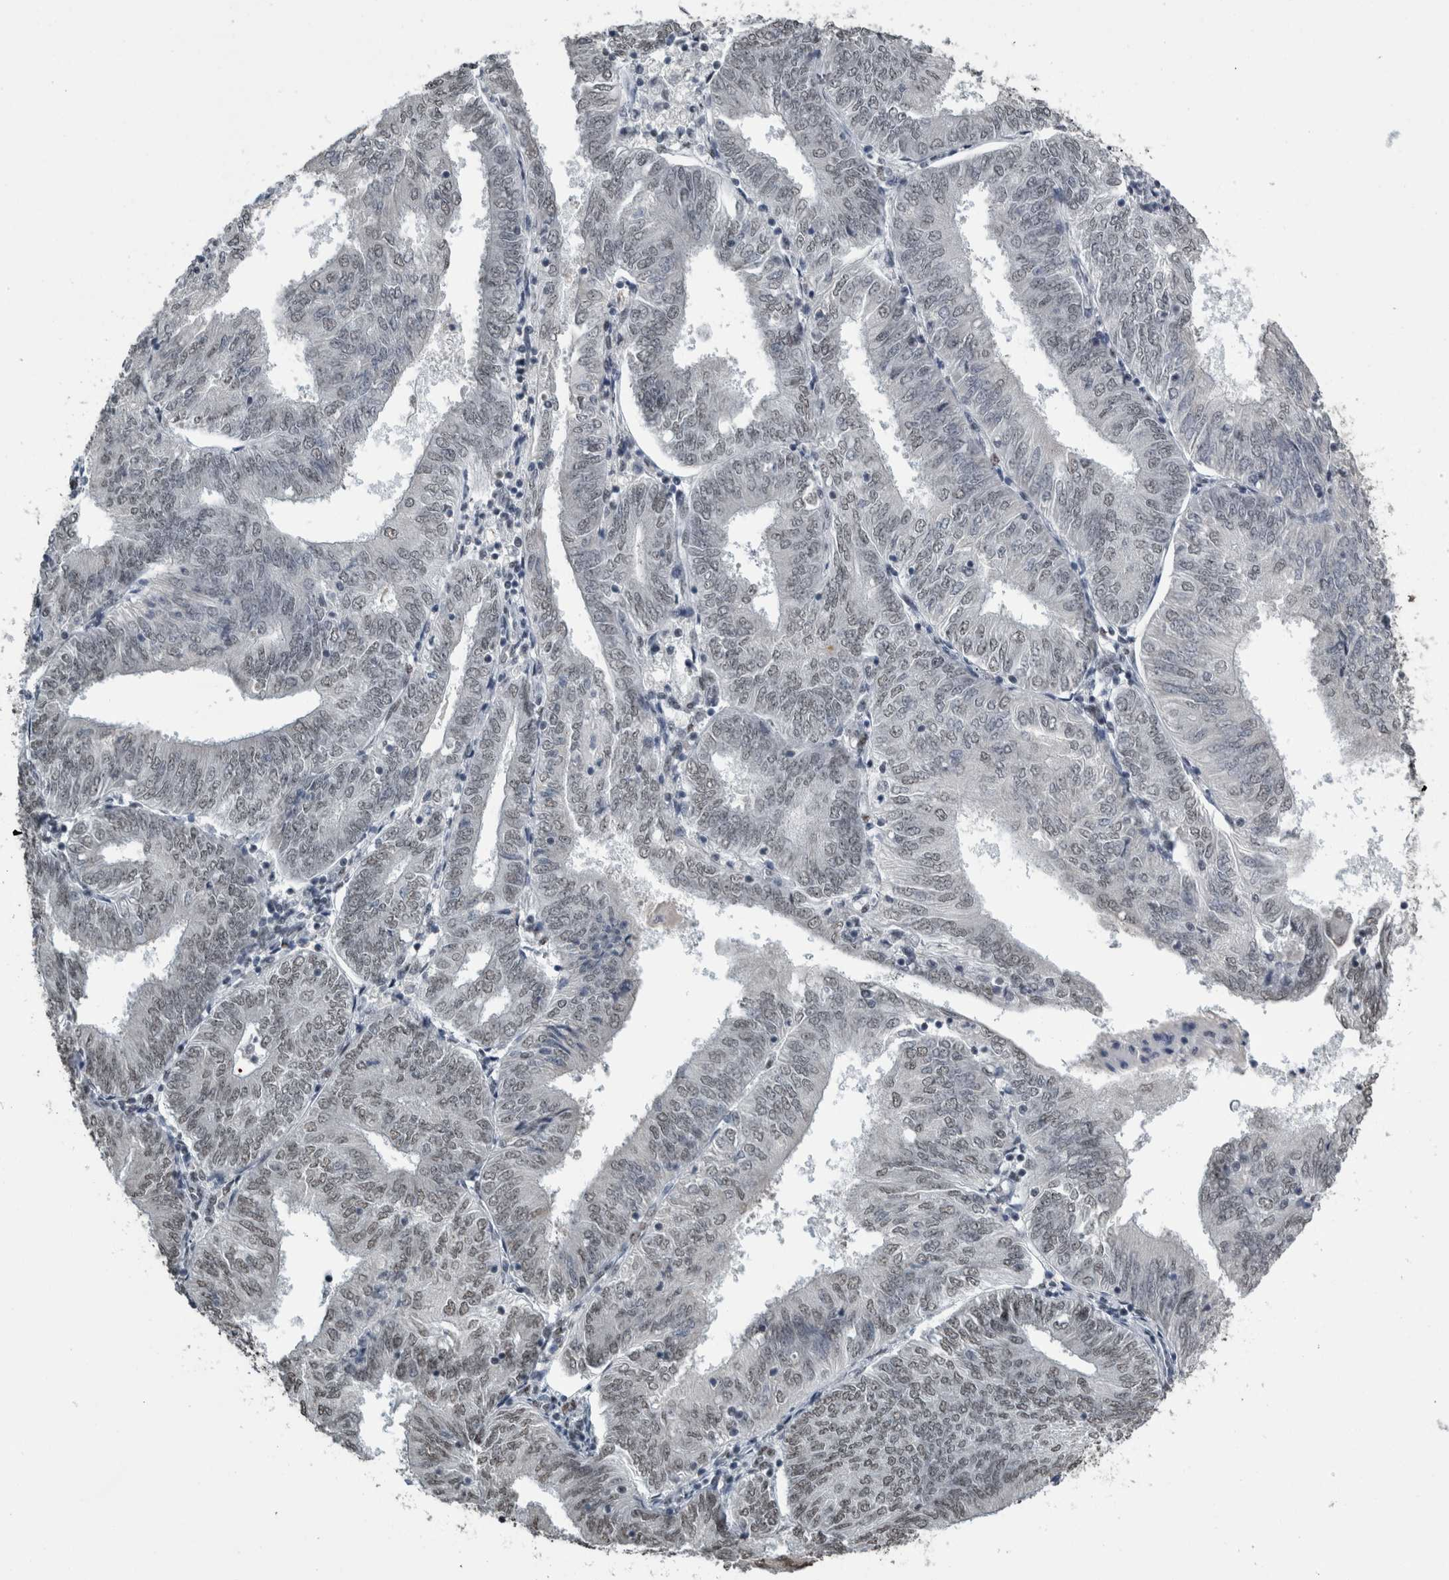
{"staining": {"intensity": "weak", "quantity": "<25%", "location": "nuclear"}, "tissue": "endometrial cancer", "cell_type": "Tumor cells", "image_type": "cancer", "snomed": [{"axis": "morphology", "description": "Adenocarcinoma, NOS"}, {"axis": "topography", "description": "Endometrium"}], "caption": "Immunohistochemical staining of human endometrial cancer reveals no significant staining in tumor cells.", "gene": "TGS1", "patient": {"sex": "female", "age": 58}}